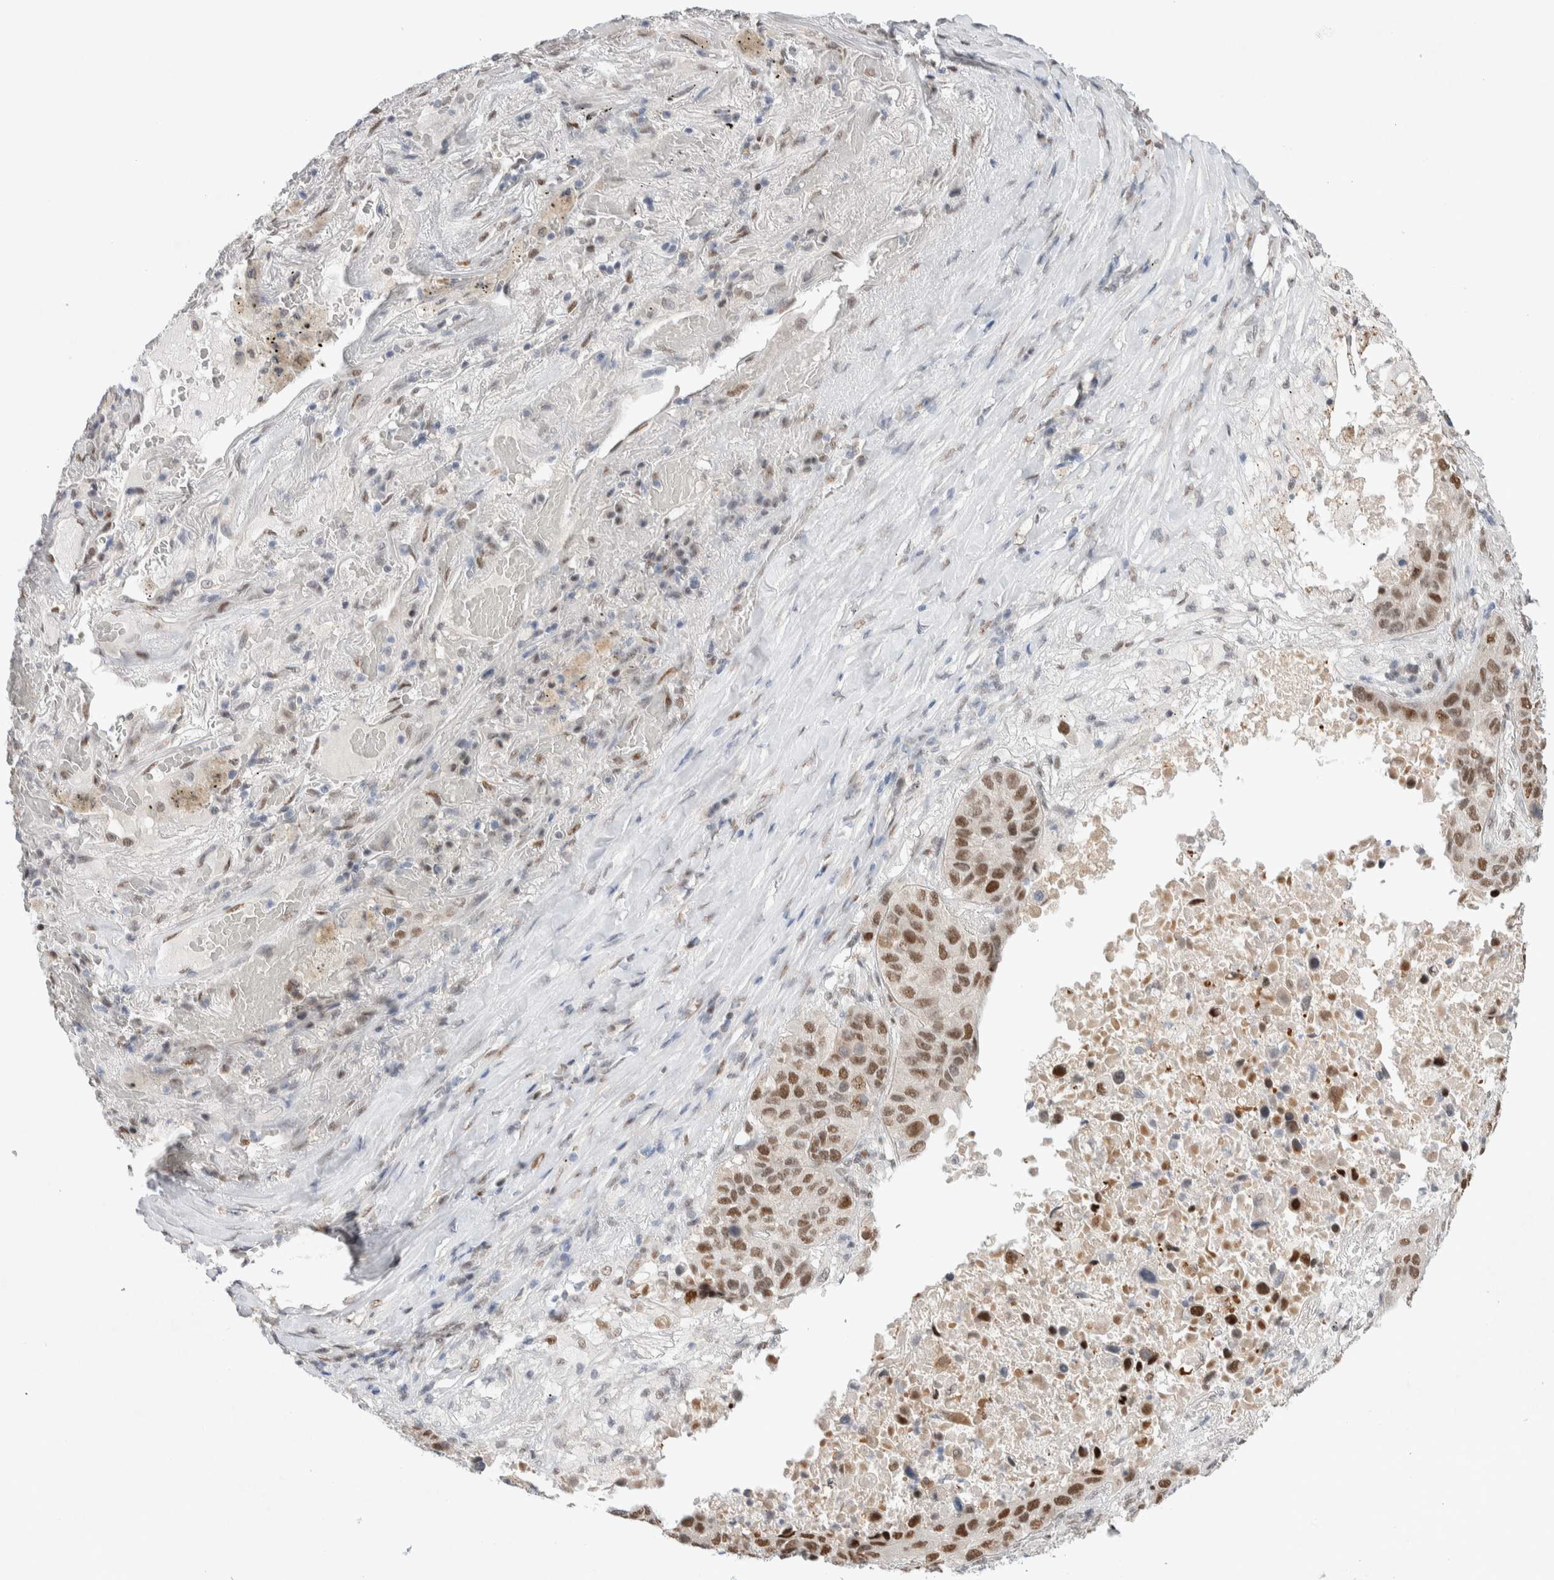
{"staining": {"intensity": "moderate", "quantity": ">75%", "location": "nuclear"}, "tissue": "lung cancer", "cell_type": "Tumor cells", "image_type": "cancer", "snomed": [{"axis": "morphology", "description": "Squamous cell carcinoma, NOS"}, {"axis": "topography", "description": "Lung"}], "caption": "Squamous cell carcinoma (lung) tissue demonstrates moderate nuclear staining in approximately >75% of tumor cells", "gene": "PRMT1", "patient": {"sex": "male", "age": 57}}